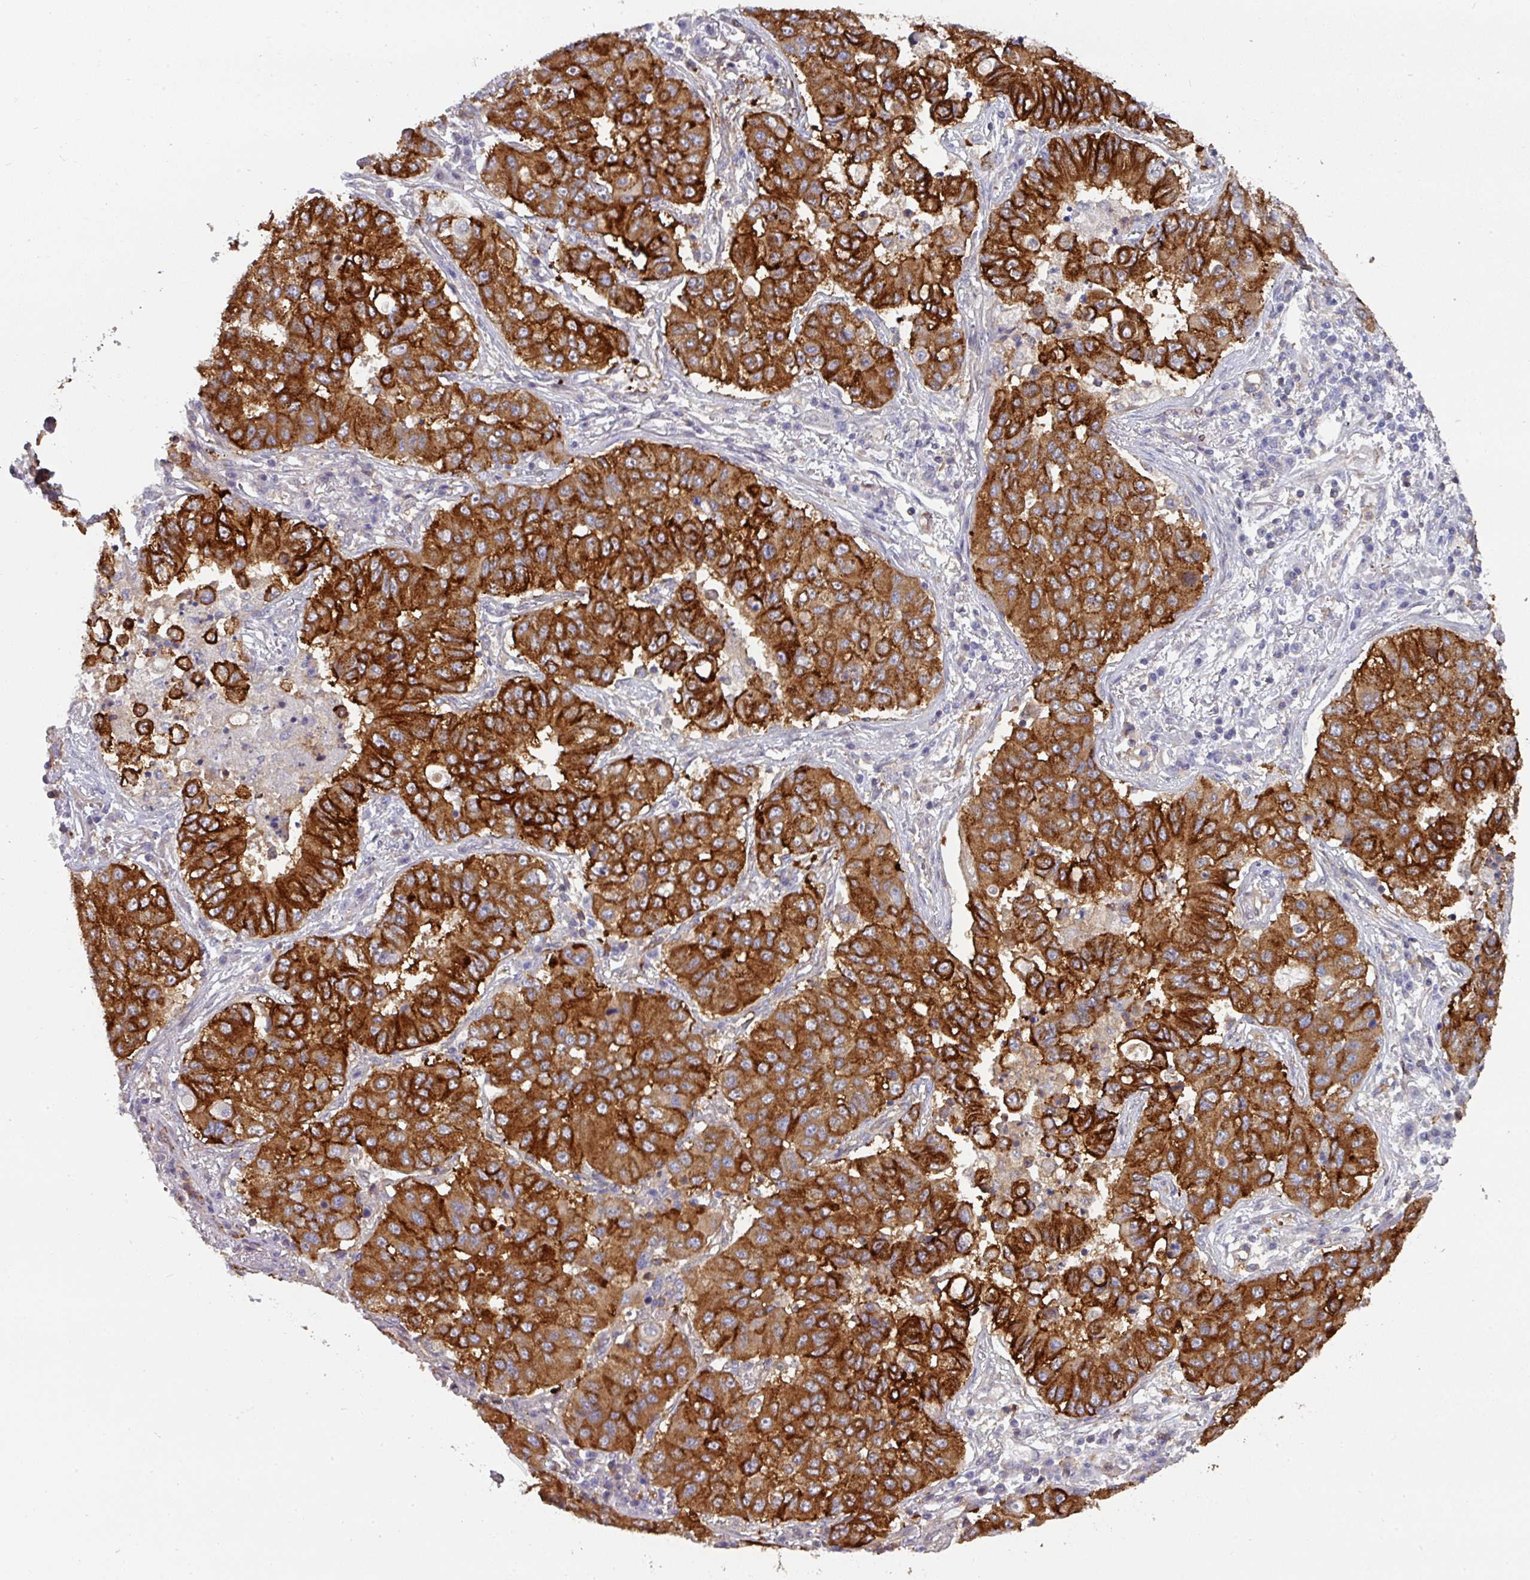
{"staining": {"intensity": "strong", "quantity": ">75%", "location": "cytoplasmic/membranous"}, "tissue": "lung cancer", "cell_type": "Tumor cells", "image_type": "cancer", "snomed": [{"axis": "morphology", "description": "Squamous cell carcinoma, NOS"}, {"axis": "topography", "description": "Lung"}], "caption": "Tumor cells exhibit strong cytoplasmic/membranous expression in approximately >75% of cells in lung squamous cell carcinoma. (Brightfield microscopy of DAB IHC at high magnification).", "gene": "BEND5", "patient": {"sex": "male", "age": 74}}